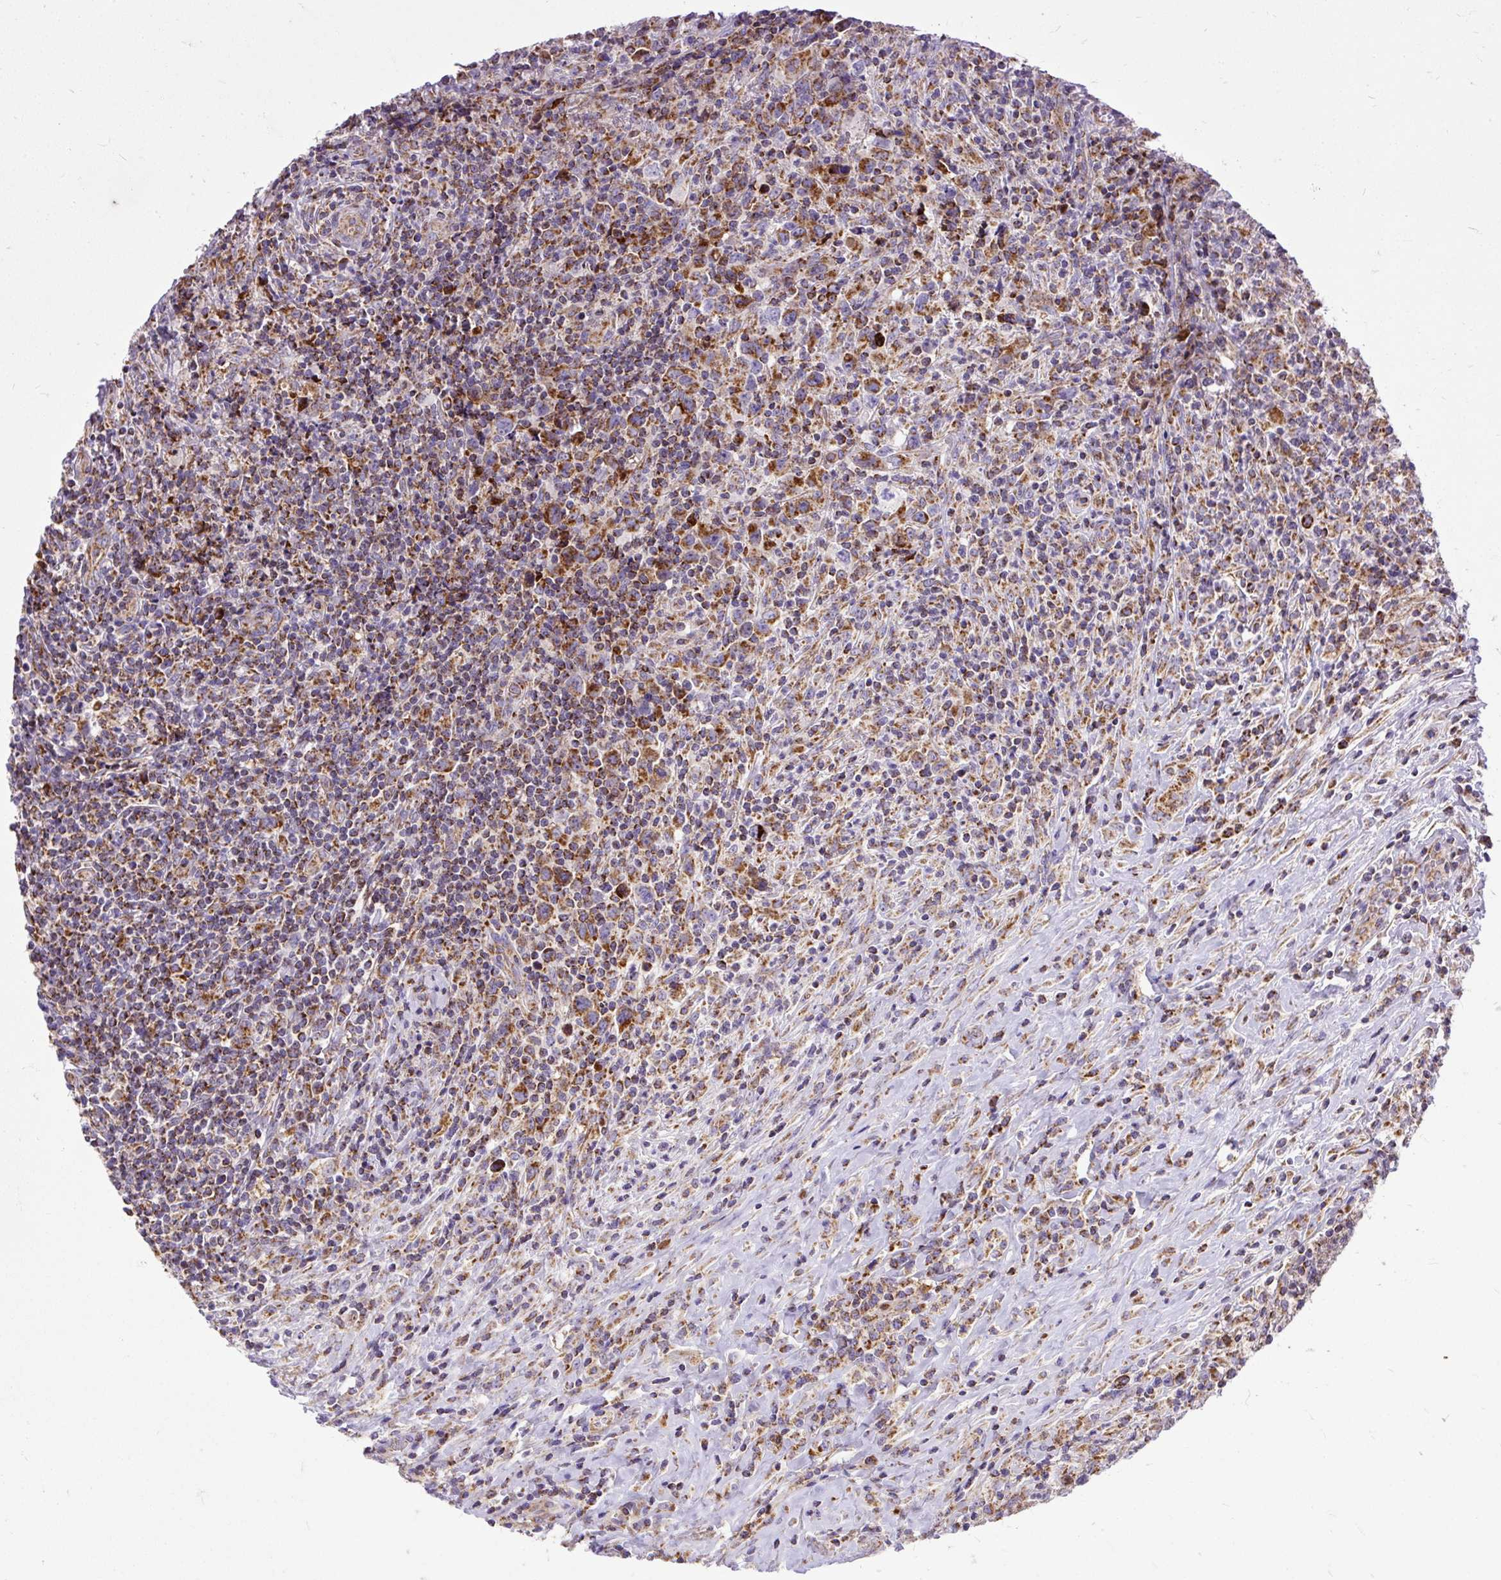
{"staining": {"intensity": "strong", "quantity": ">75%", "location": "cytoplasmic/membranous"}, "tissue": "lymphoma", "cell_type": "Tumor cells", "image_type": "cancer", "snomed": [{"axis": "morphology", "description": "Hodgkin's disease, NOS"}, {"axis": "topography", "description": "Lymph node"}], "caption": "IHC of human lymphoma shows high levels of strong cytoplasmic/membranous staining in approximately >75% of tumor cells.", "gene": "TOMM40", "patient": {"sex": "female", "age": 18}}